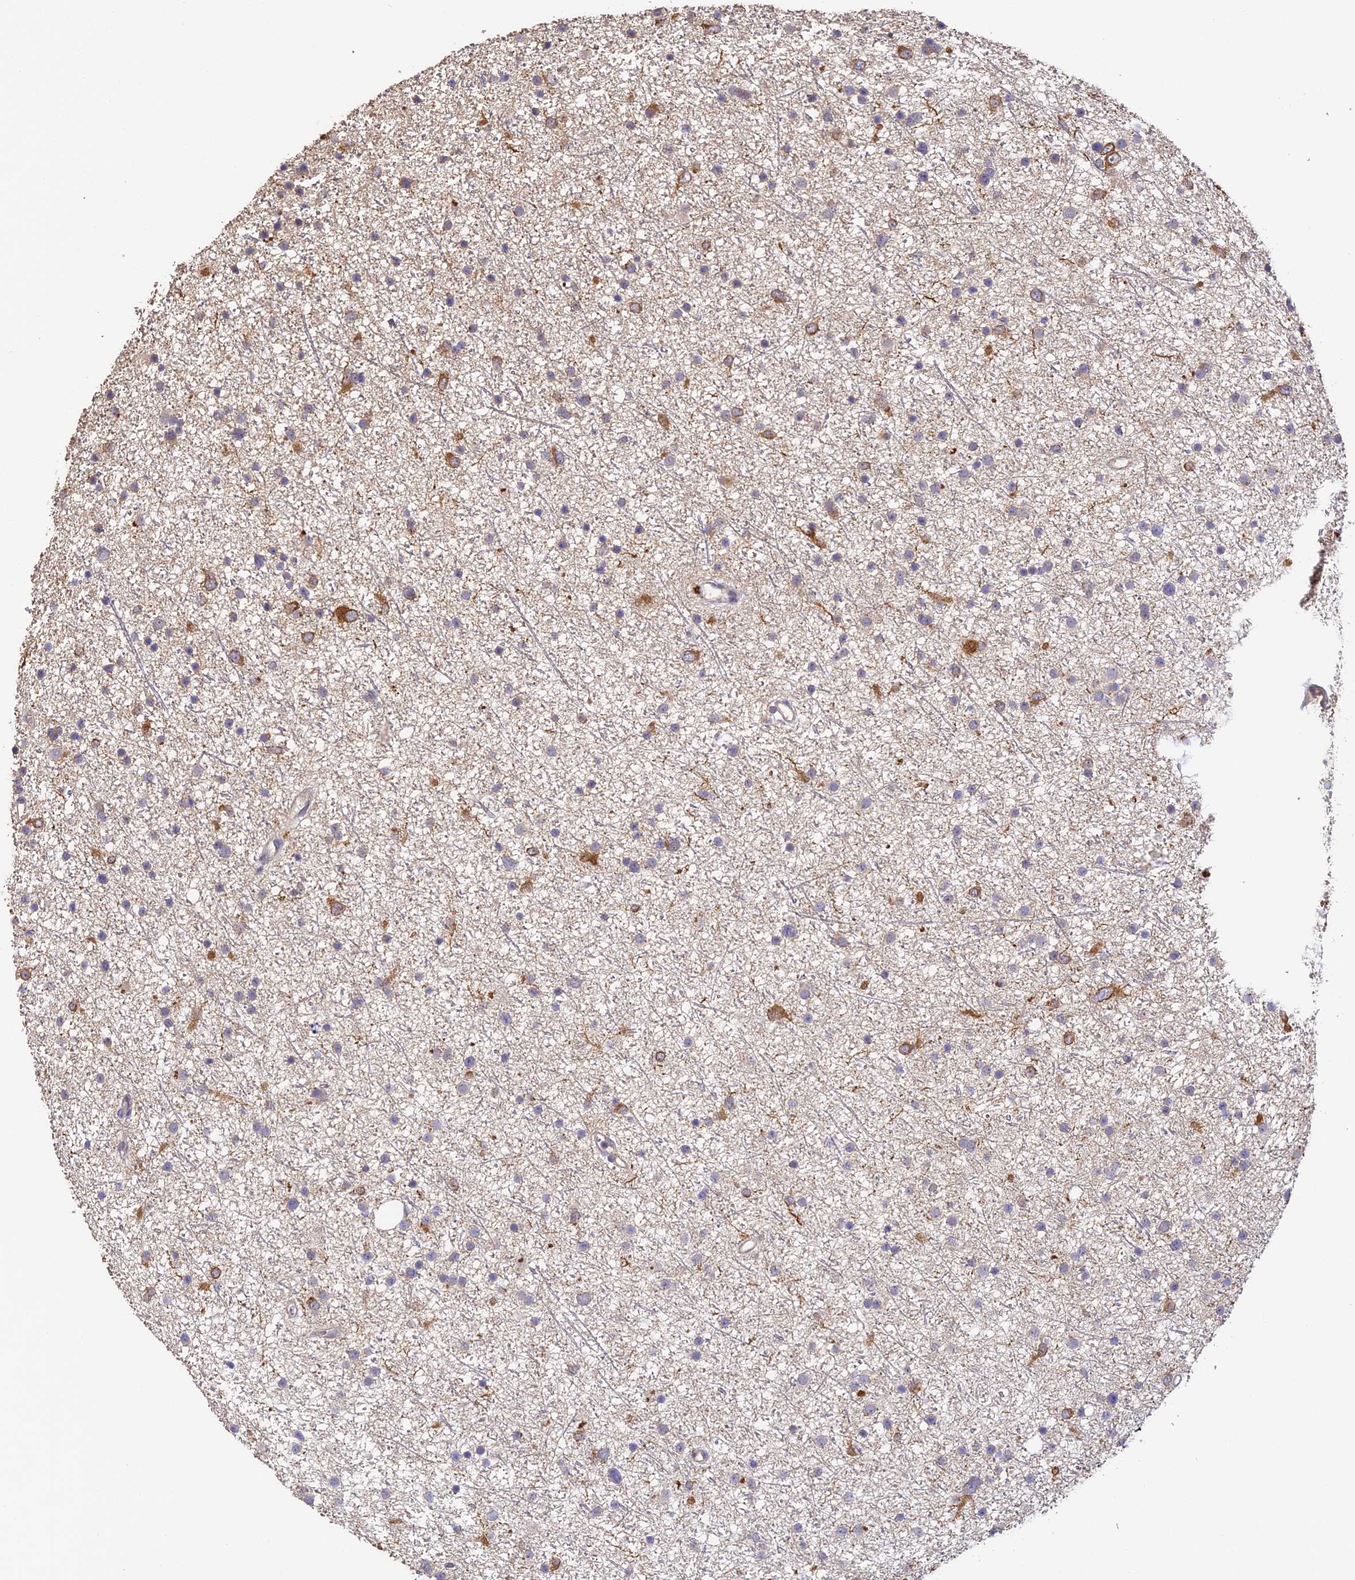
{"staining": {"intensity": "moderate", "quantity": "<25%", "location": "cytoplasmic/membranous"}, "tissue": "glioma", "cell_type": "Tumor cells", "image_type": "cancer", "snomed": [{"axis": "morphology", "description": "Glioma, malignant, Low grade"}, {"axis": "topography", "description": "Cerebral cortex"}], "caption": "Immunohistochemistry (IHC) image of neoplastic tissue: malignant low-grade glioma stained using IHC displays low levels of moderate protein expression localized specifically in the cytoplasmic/membranous of tumor cells, appearing as a cytoplasmic/membranous brown color.", "gene": "YAE1", "patient": {"sex": "female", "age": 39}}